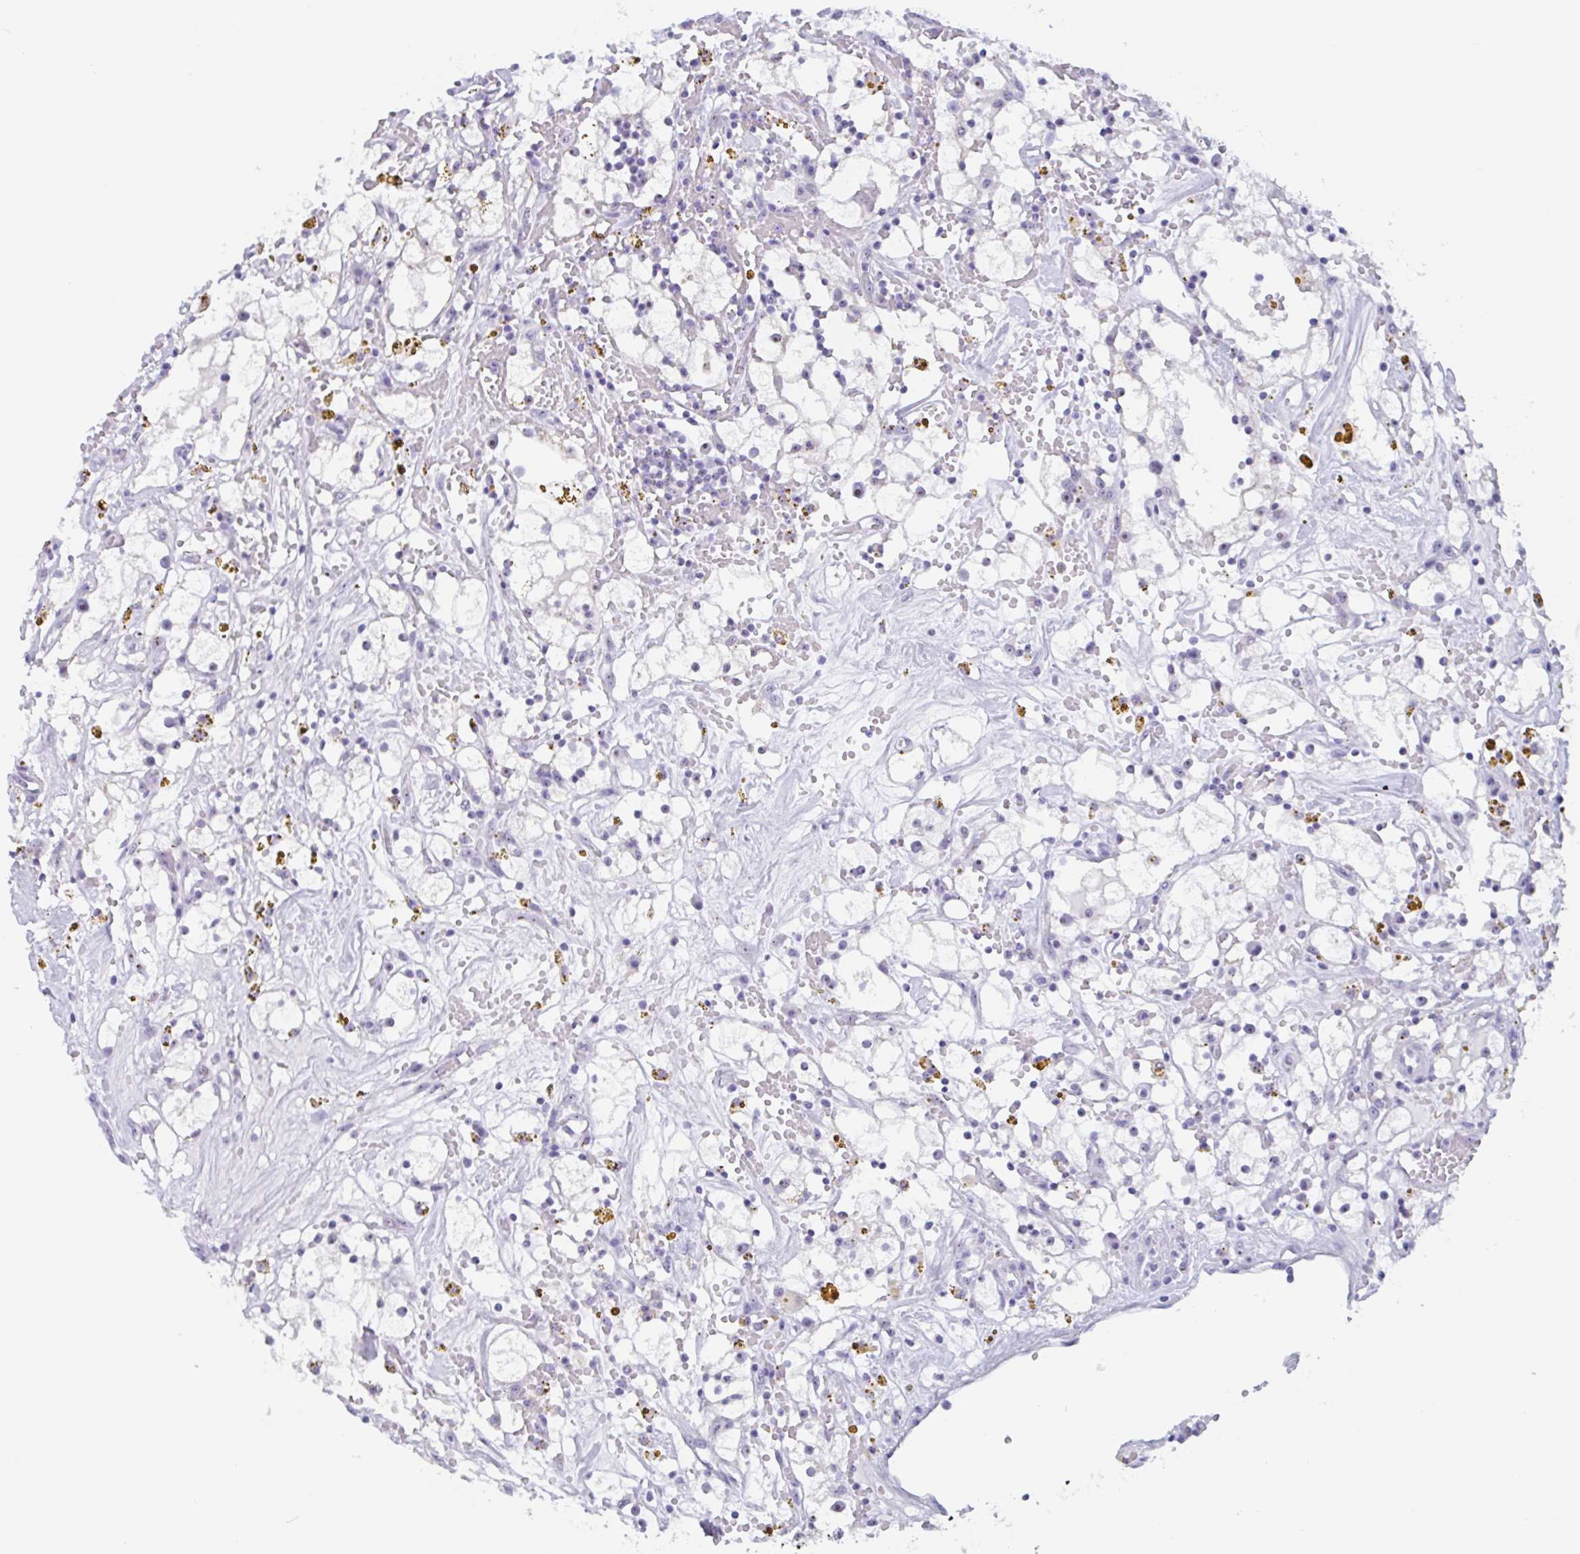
{"staining": {"intensity": "negative", "quantity": "none", "location": "none"}, "tissue": "renal cancer", "cell_type": "Tumor cells", "image_type": "cancer", "snomed": [{"axis": "morphology", "description": "Adenocarcinoma, NOS"}, {"axis": "topography", "description": "Kidney"}], "caption": "Micrograph shows no protein expression in tumor cells of adenocarcinoma (renal) tissue.", "gene": "LENG9", "patient": {"sex": "male", "age": 56}}